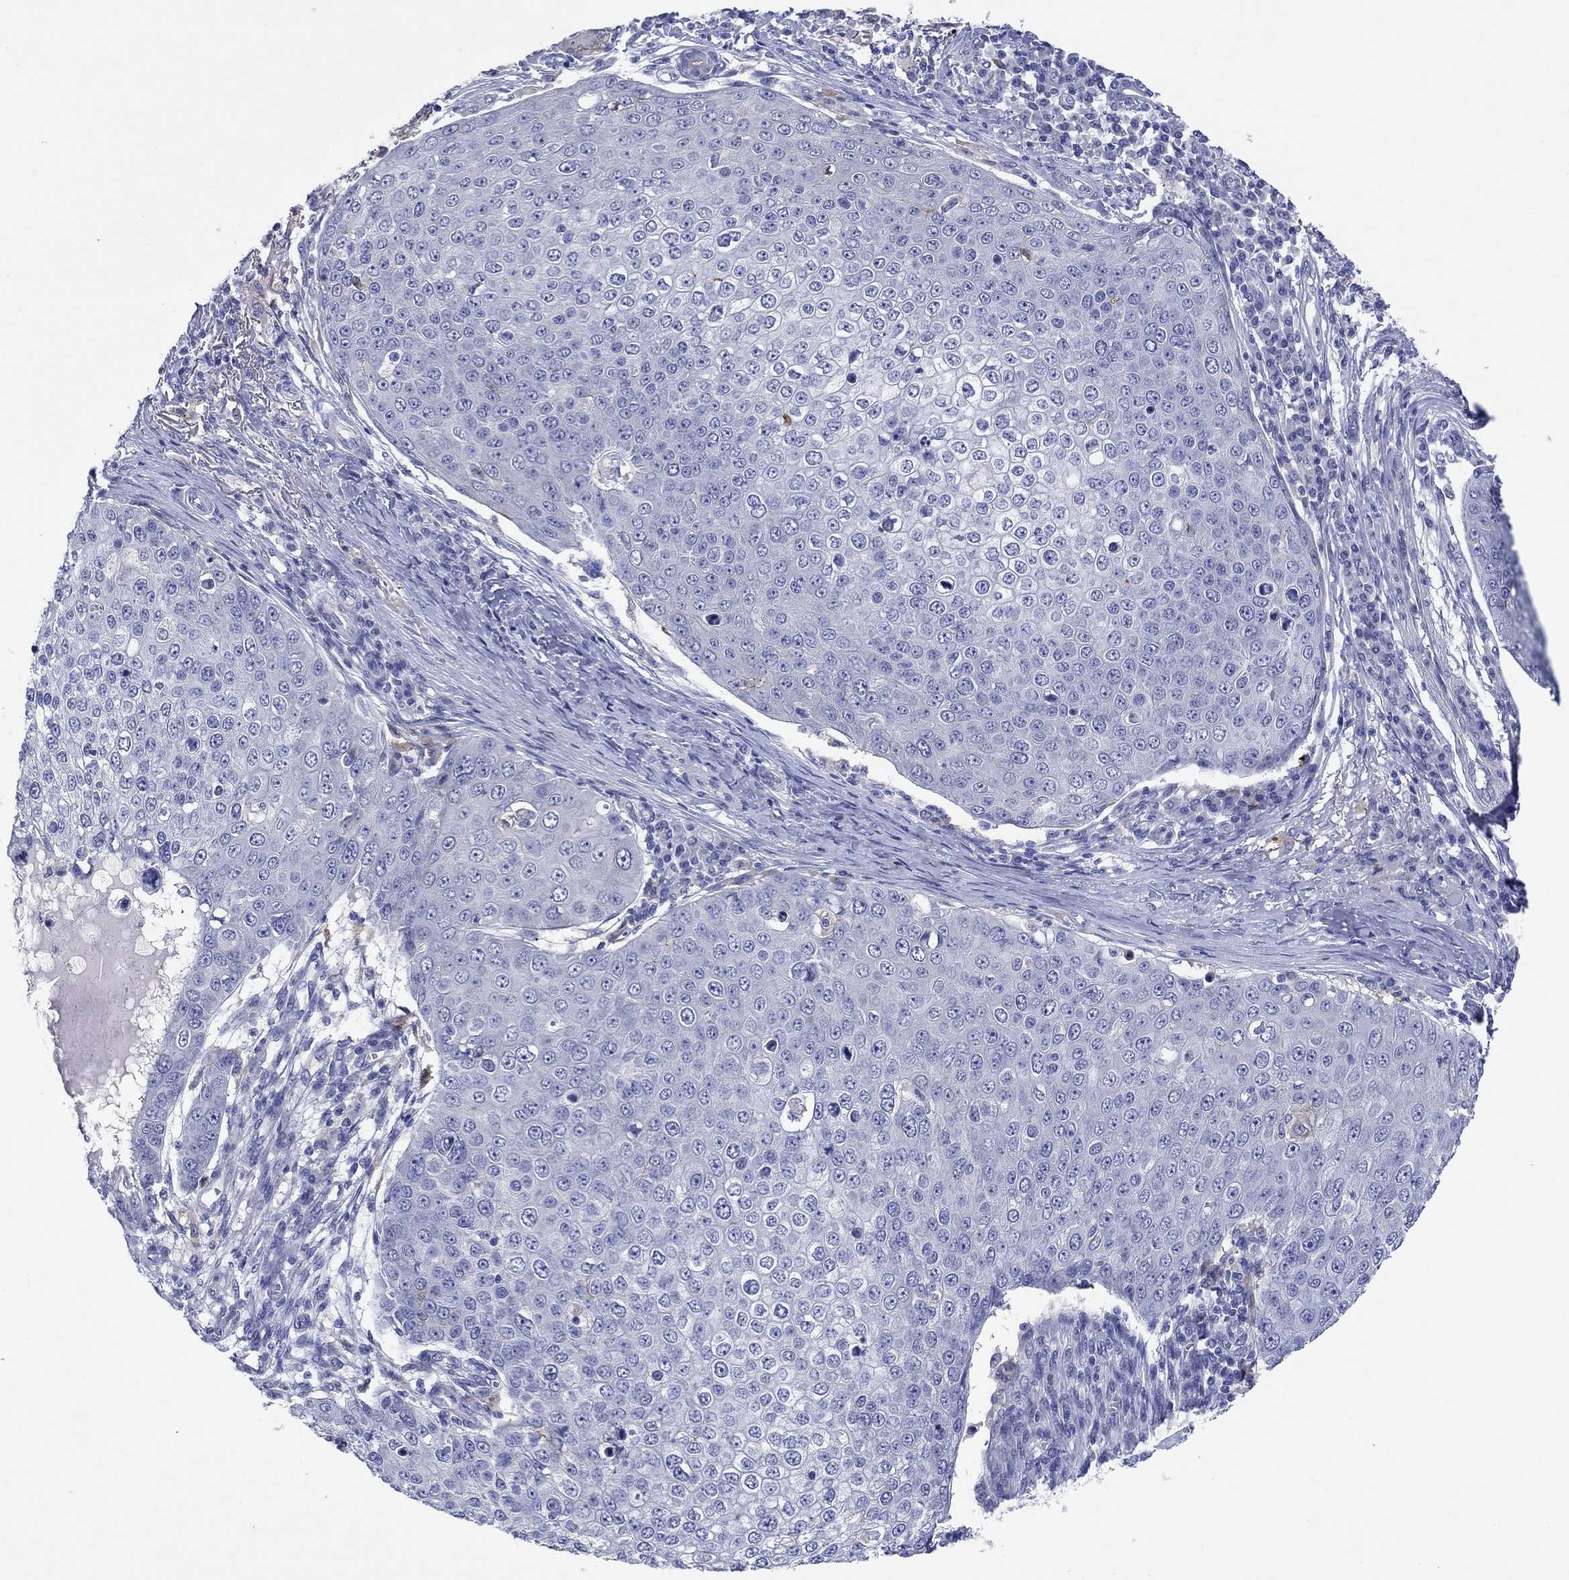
{"staining": {"intensity": "negative", "quantity": "none", "location": "none"}, "tissue": "skin cancer", "cell_type": "Tumor cells", "image_type": "cancer", "snomed": [{"axis": "morphology", "description": "Squamous cell carcinoma, NOS"}, {"axis": "topography", "description": "Skin"}], "caption": "An IHC histopathology image of squamous cell carcinoma (skin) is shown. There is no staining in tumor cells of squamous cell carcinoma (skin).", "gene": "HDC", "patient": {"sex": "male", "age": 71}}